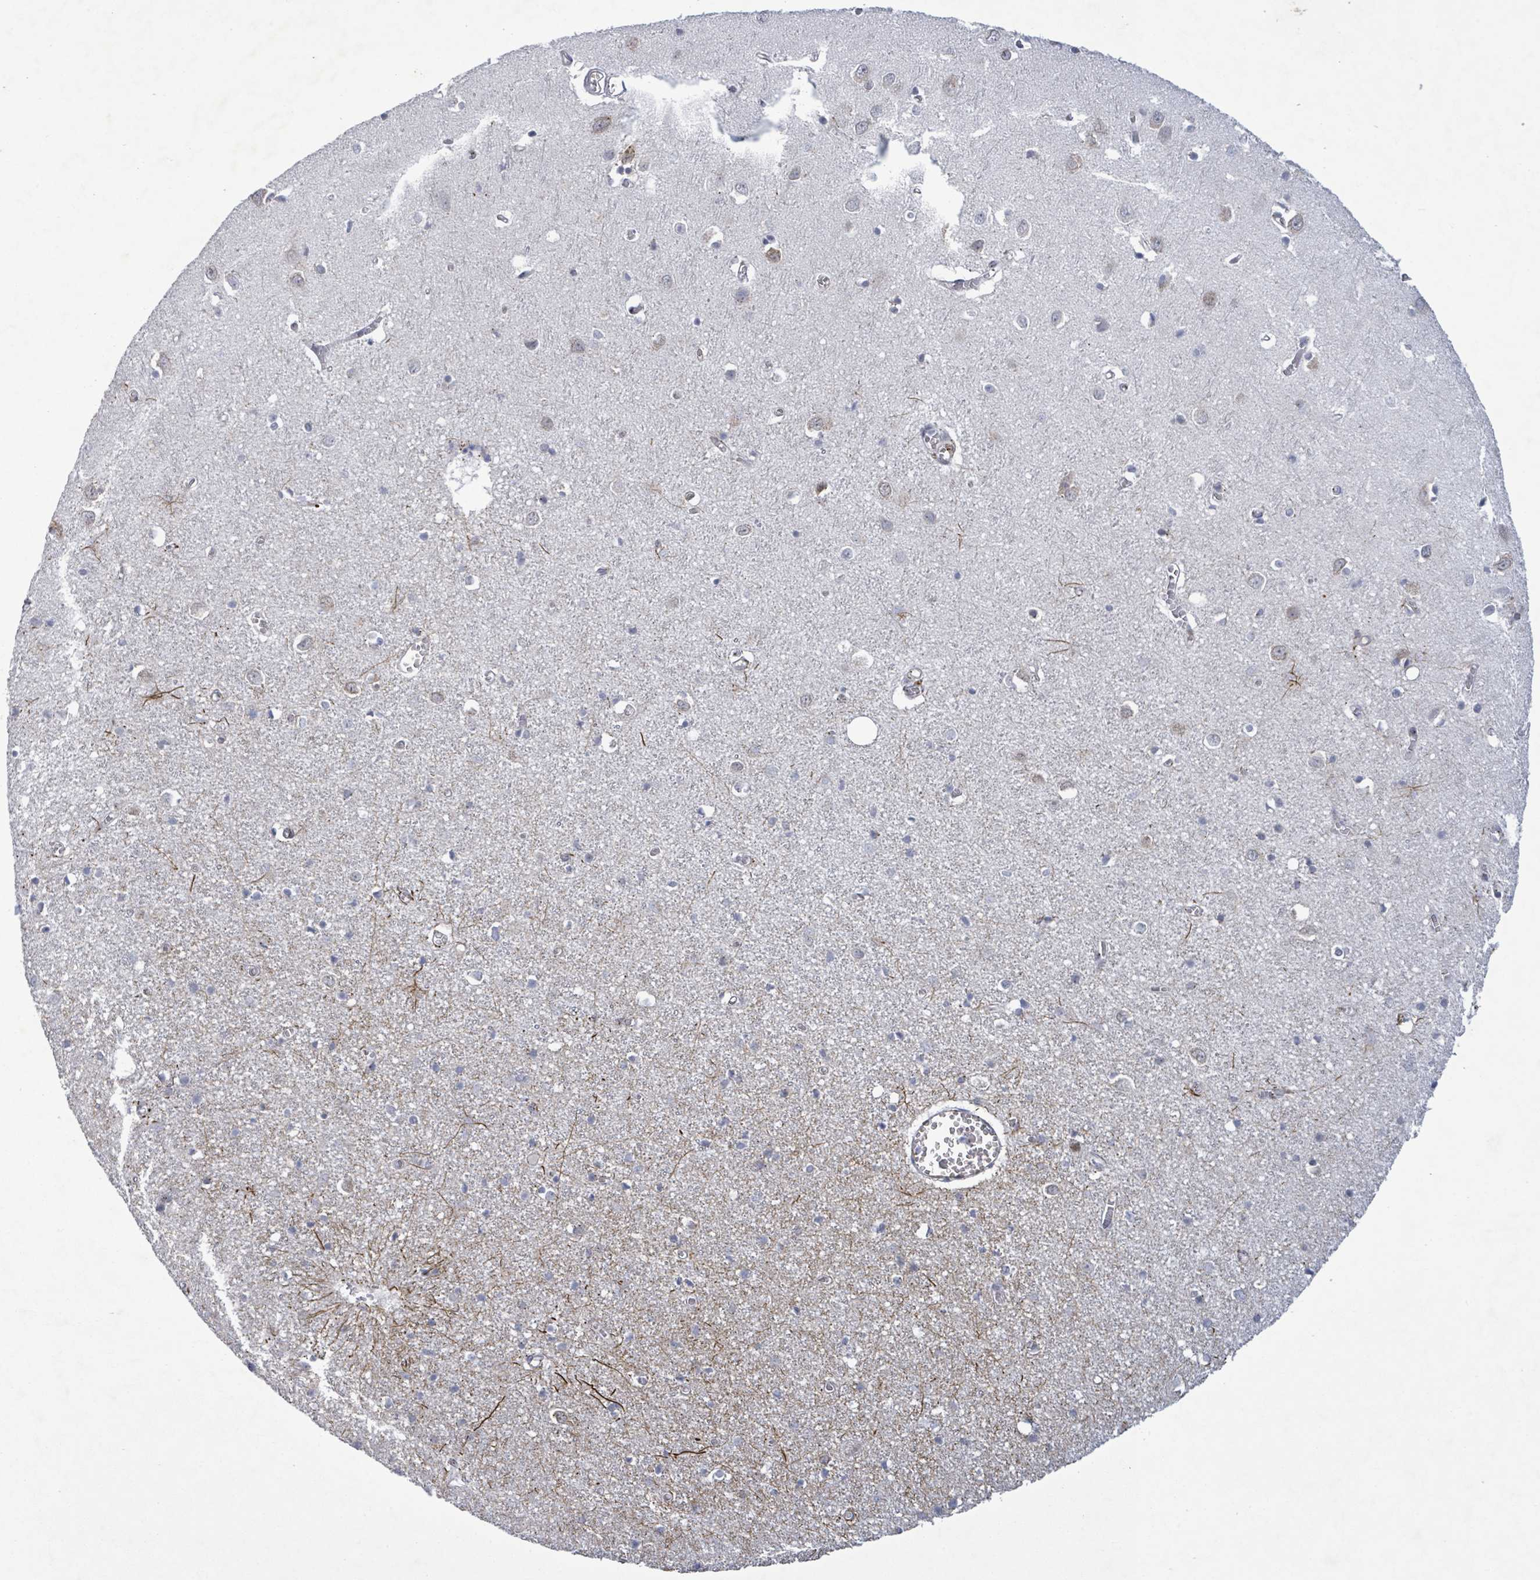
{"staining": {"intensity": "negative", "quantity": "none", "location": "none"}, "tissue": "cerebral cortex", "cell_type": "Endothelial cells", "image_type": "normal", "snomed": [{"axis": "morphology", "description": "Normal tissue, NOS"}, {"axis": "topography", "description": "Cerebral cortex"}], "caption": "A high-resolution histopathology image shows immunohistochemistry (IHC) staining of normal cerebral cortex, which displays no significant expression in endothelial cells.", "gene": "TUSC1", "patient": {"sex": "female", "age": 64}}